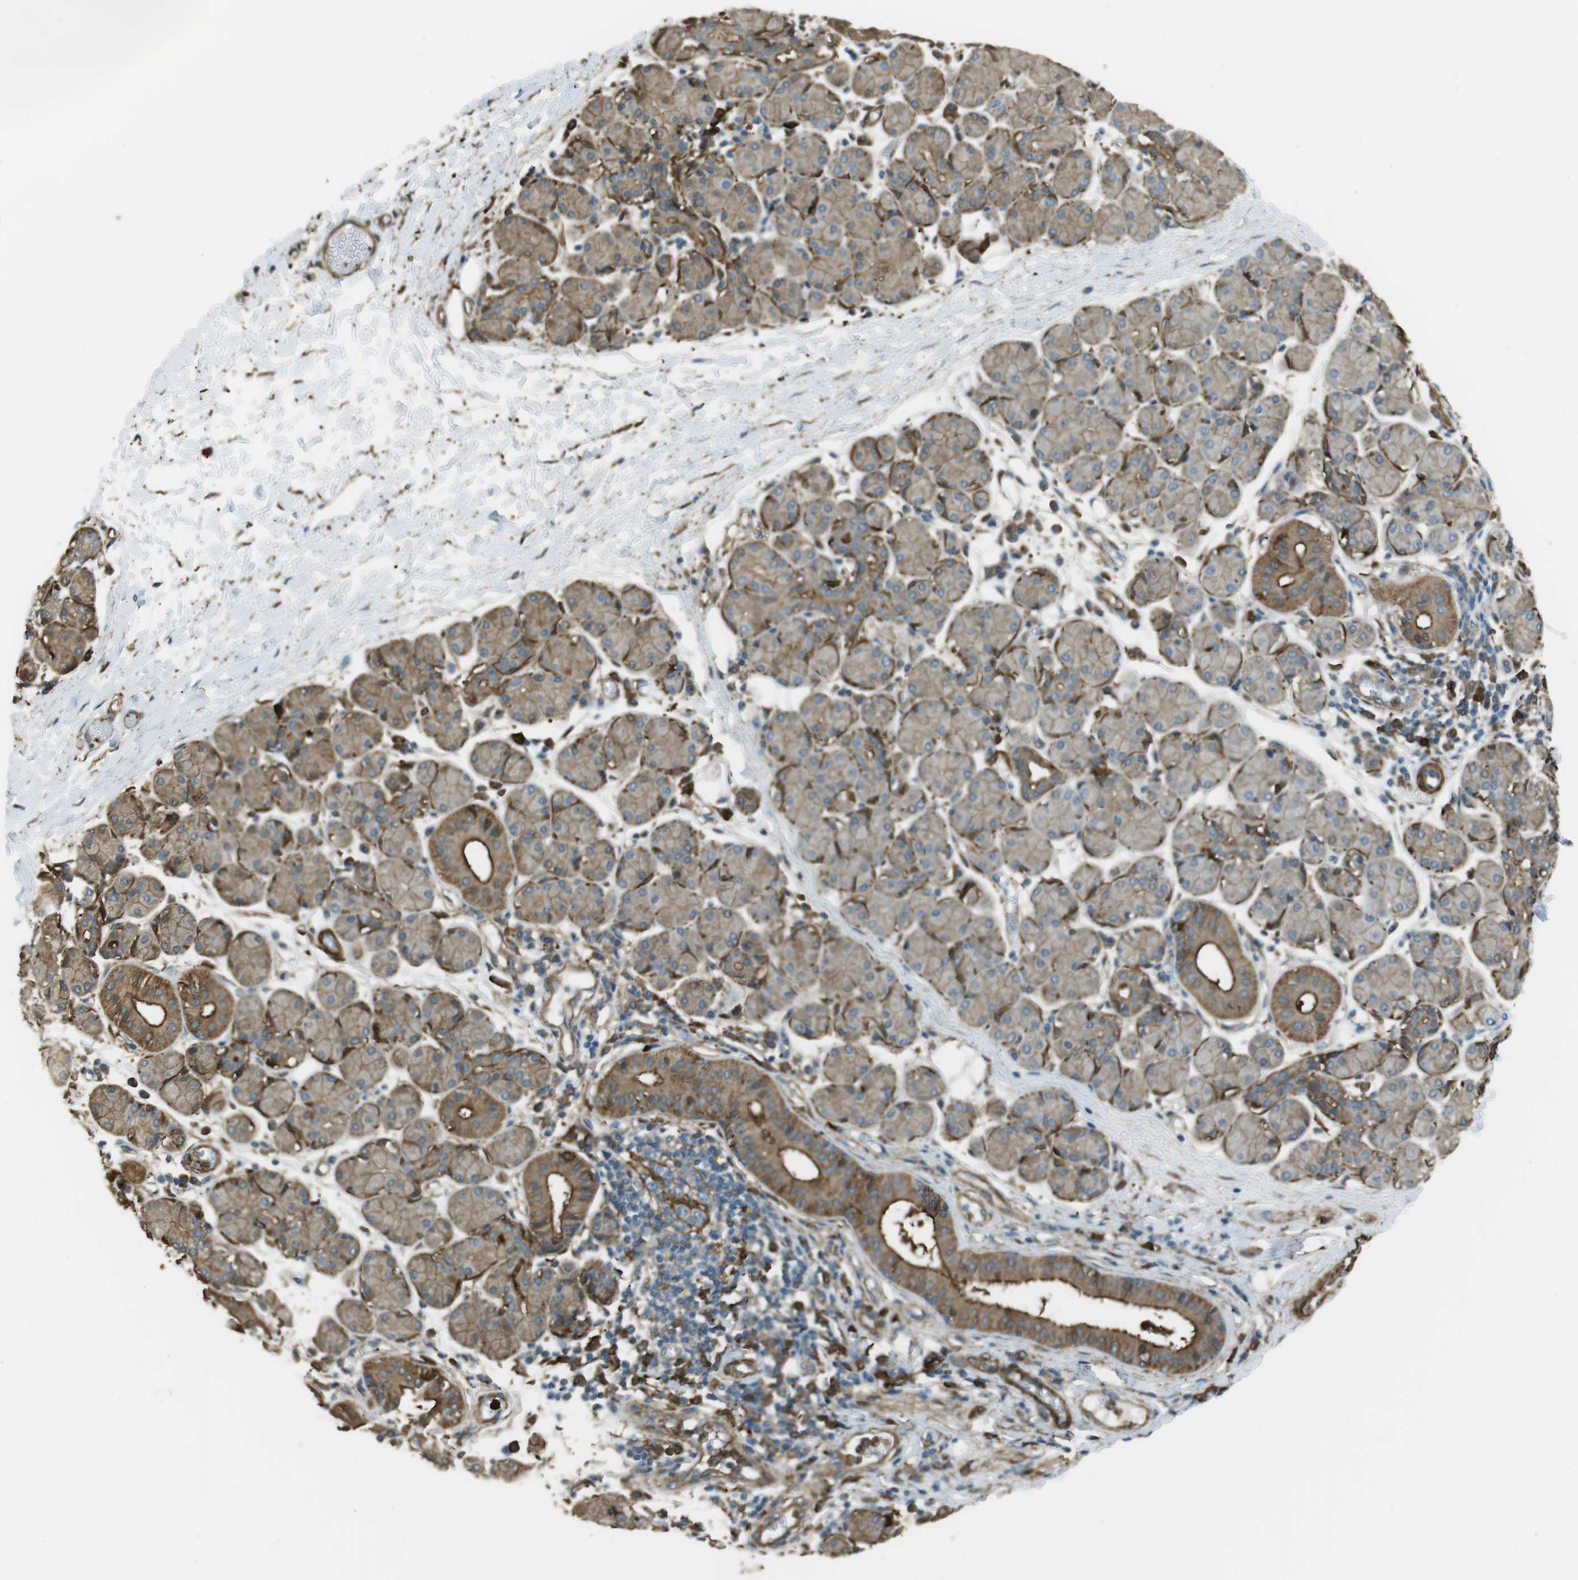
{"staining": {"intensity": "moderate", "quantity": ">75%", "location": "cytoplasmic/membranous"}, "tissue": "salivary gland", "cell_type": "Glandular cells", "image_type": "normal", "snomed": [{"axis": "morphology", "description": "Normal tissue, NOS"}, {"axis": "morphology", "description": "Inflammation, NOS"}, {"axis": "topography", "description": "Lymph node"}, {"axis": "topography", "description": "Salivary gland"}], "caption": "An immunohistochemistry photomicrograph of unremarkable tissue is shown. Protein staining in brown highlights moderate cytoplasmic/membranous positivity in salivary gland within glandular cells. (Brightfield microscopy of DAB IHC at high magnification).", "gene": "SFT2D1", "patient": {"sex": "male", "age": 3}}